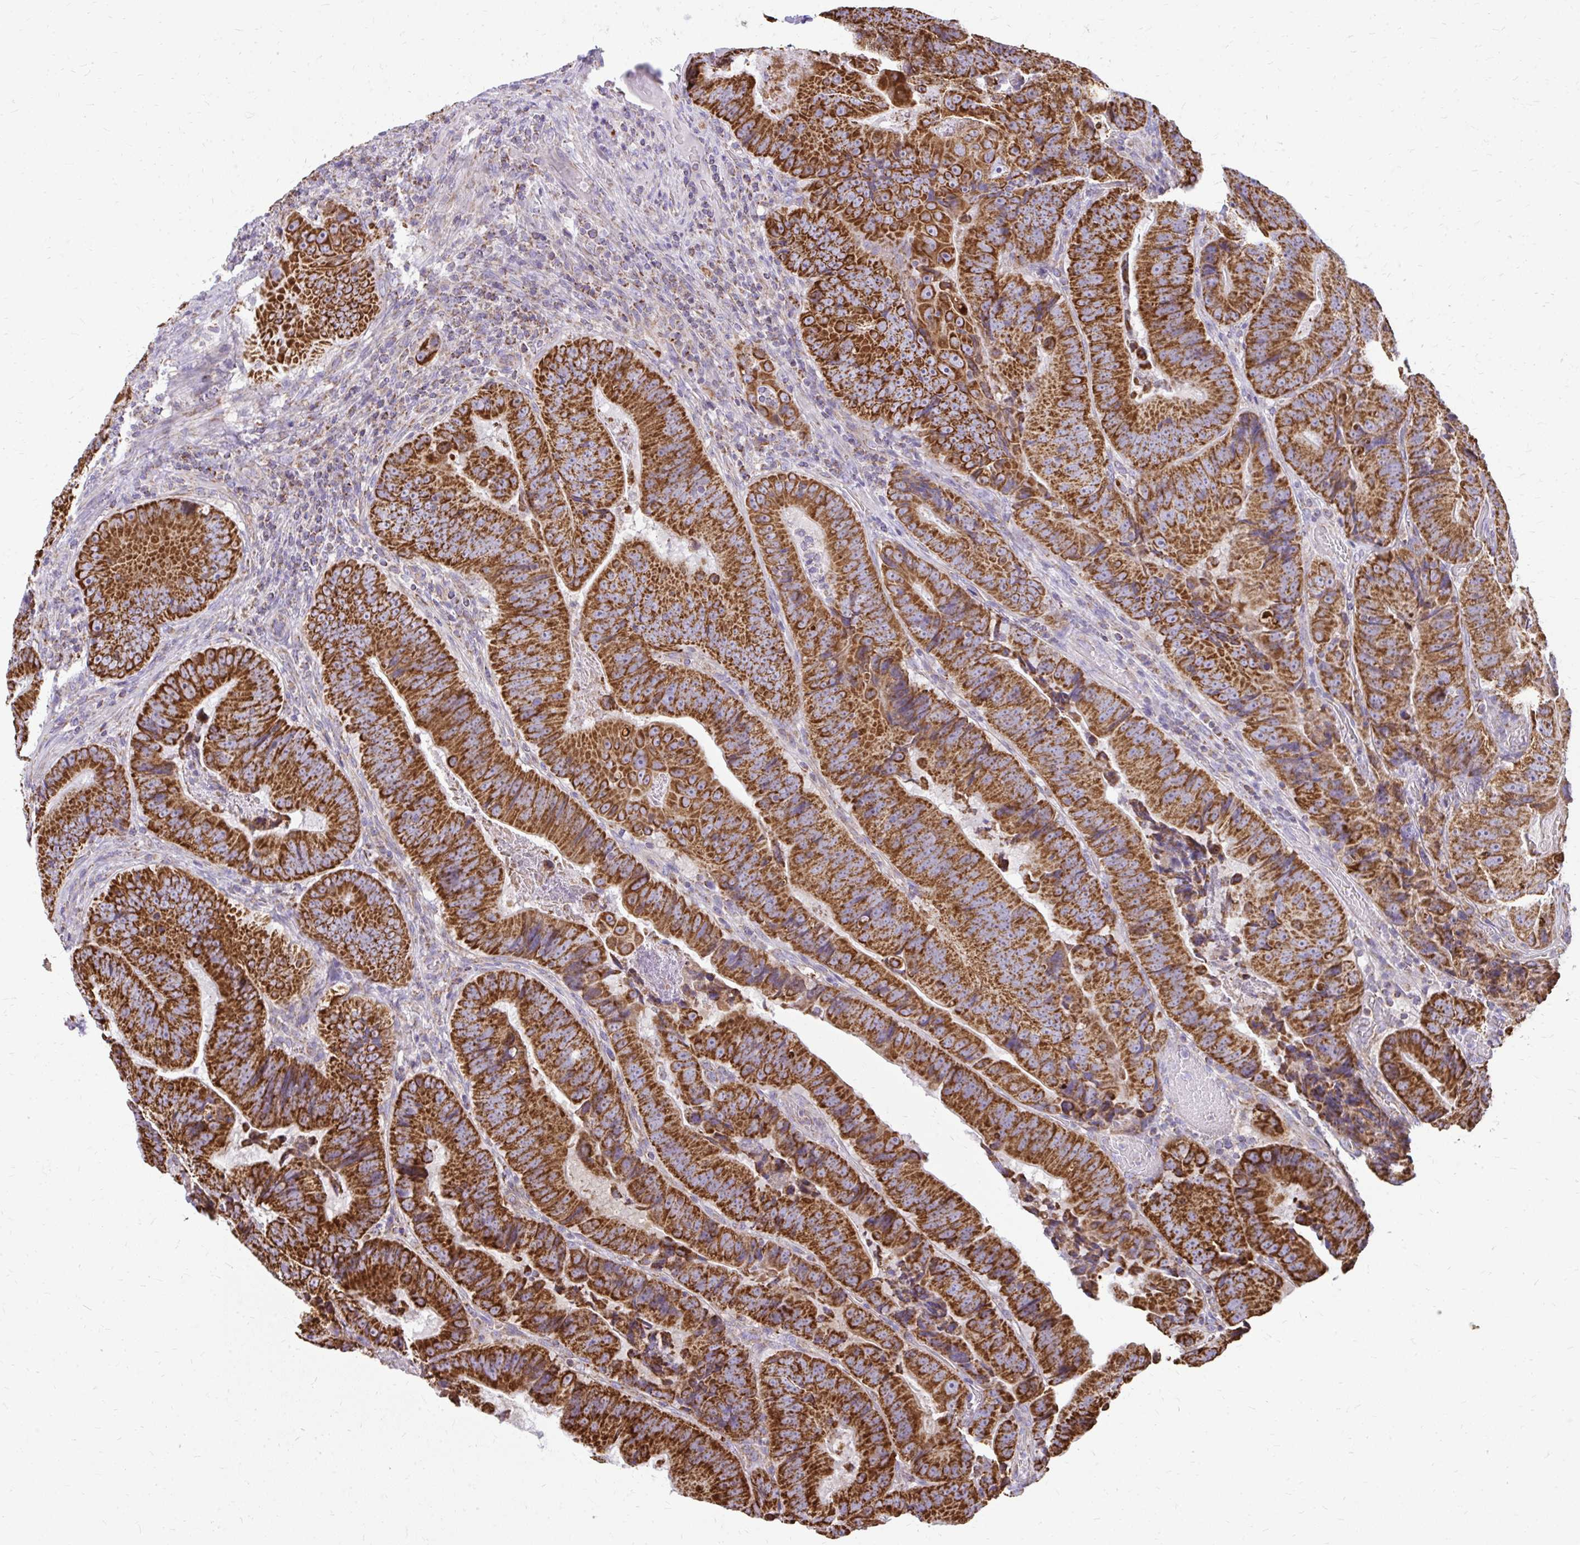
{"staining": {"intensity": "strong", "quantity": ">75%", "location": "cytoplasmic/membranous"}, "tissue": "colorectal cancer", "cell_type": "Tumor cells", "image_type": "cancer", "snomed": [{"axis": "morphology", "description": "Adenocarcinoma, NOS"}, {"axis": "topography", "description": "Colon"}], "caption": "High-magnification brightfield microscopy of colorectal cancer (adenocarcinoma) stained with DAB (3,3'-diaminobenzidine) (brown) and counterstained with hematoxylin (blue). tumor cells exhibit strong cytoplasmic/membranous staining is appreciated in about>75% of cells. (brown staining indicates protein expression, while blue staining denotes nuclei).", "gene": "IFIT1", "patient": {"sex": "female", "age": 86}}